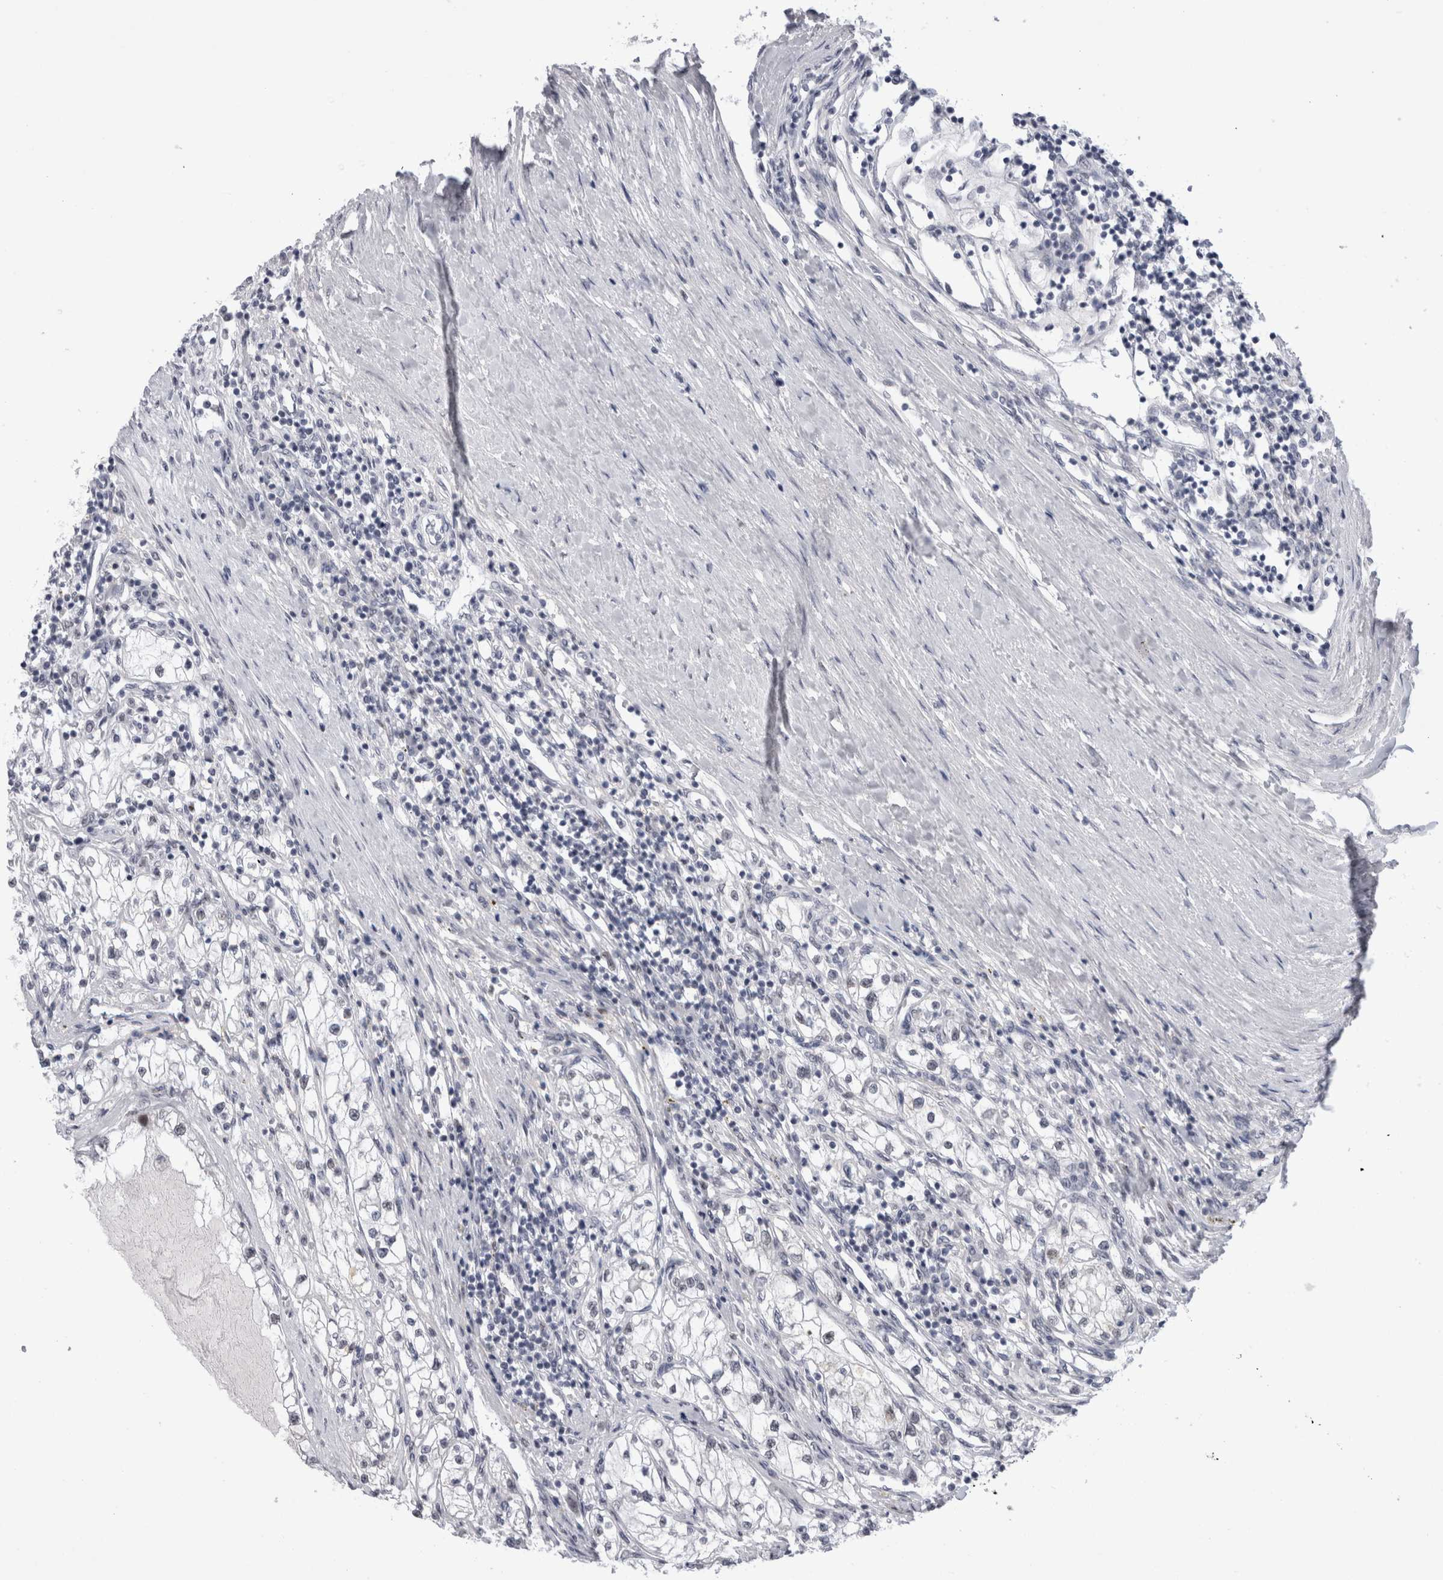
{"staining": {"intensity": "negative", "quantity": "none", "location": "none"}, "tissue": "renal cancer", "cell_type": "Tumor cells", "image_type": "cancer", "snomed": [{"axis": "morphology", "description": "Adenocarcinoma, NOS"}, {"axis": "topography", "description": "Kidney"}], "caption": "A high-resolution photomicrograph shows IHC staining of renal cancer, which demonstrates no significant expression in tumor cells. Nuclei are stained in blue.", "gene": "API5", "patient": {"sex": "male", "age": 68}}